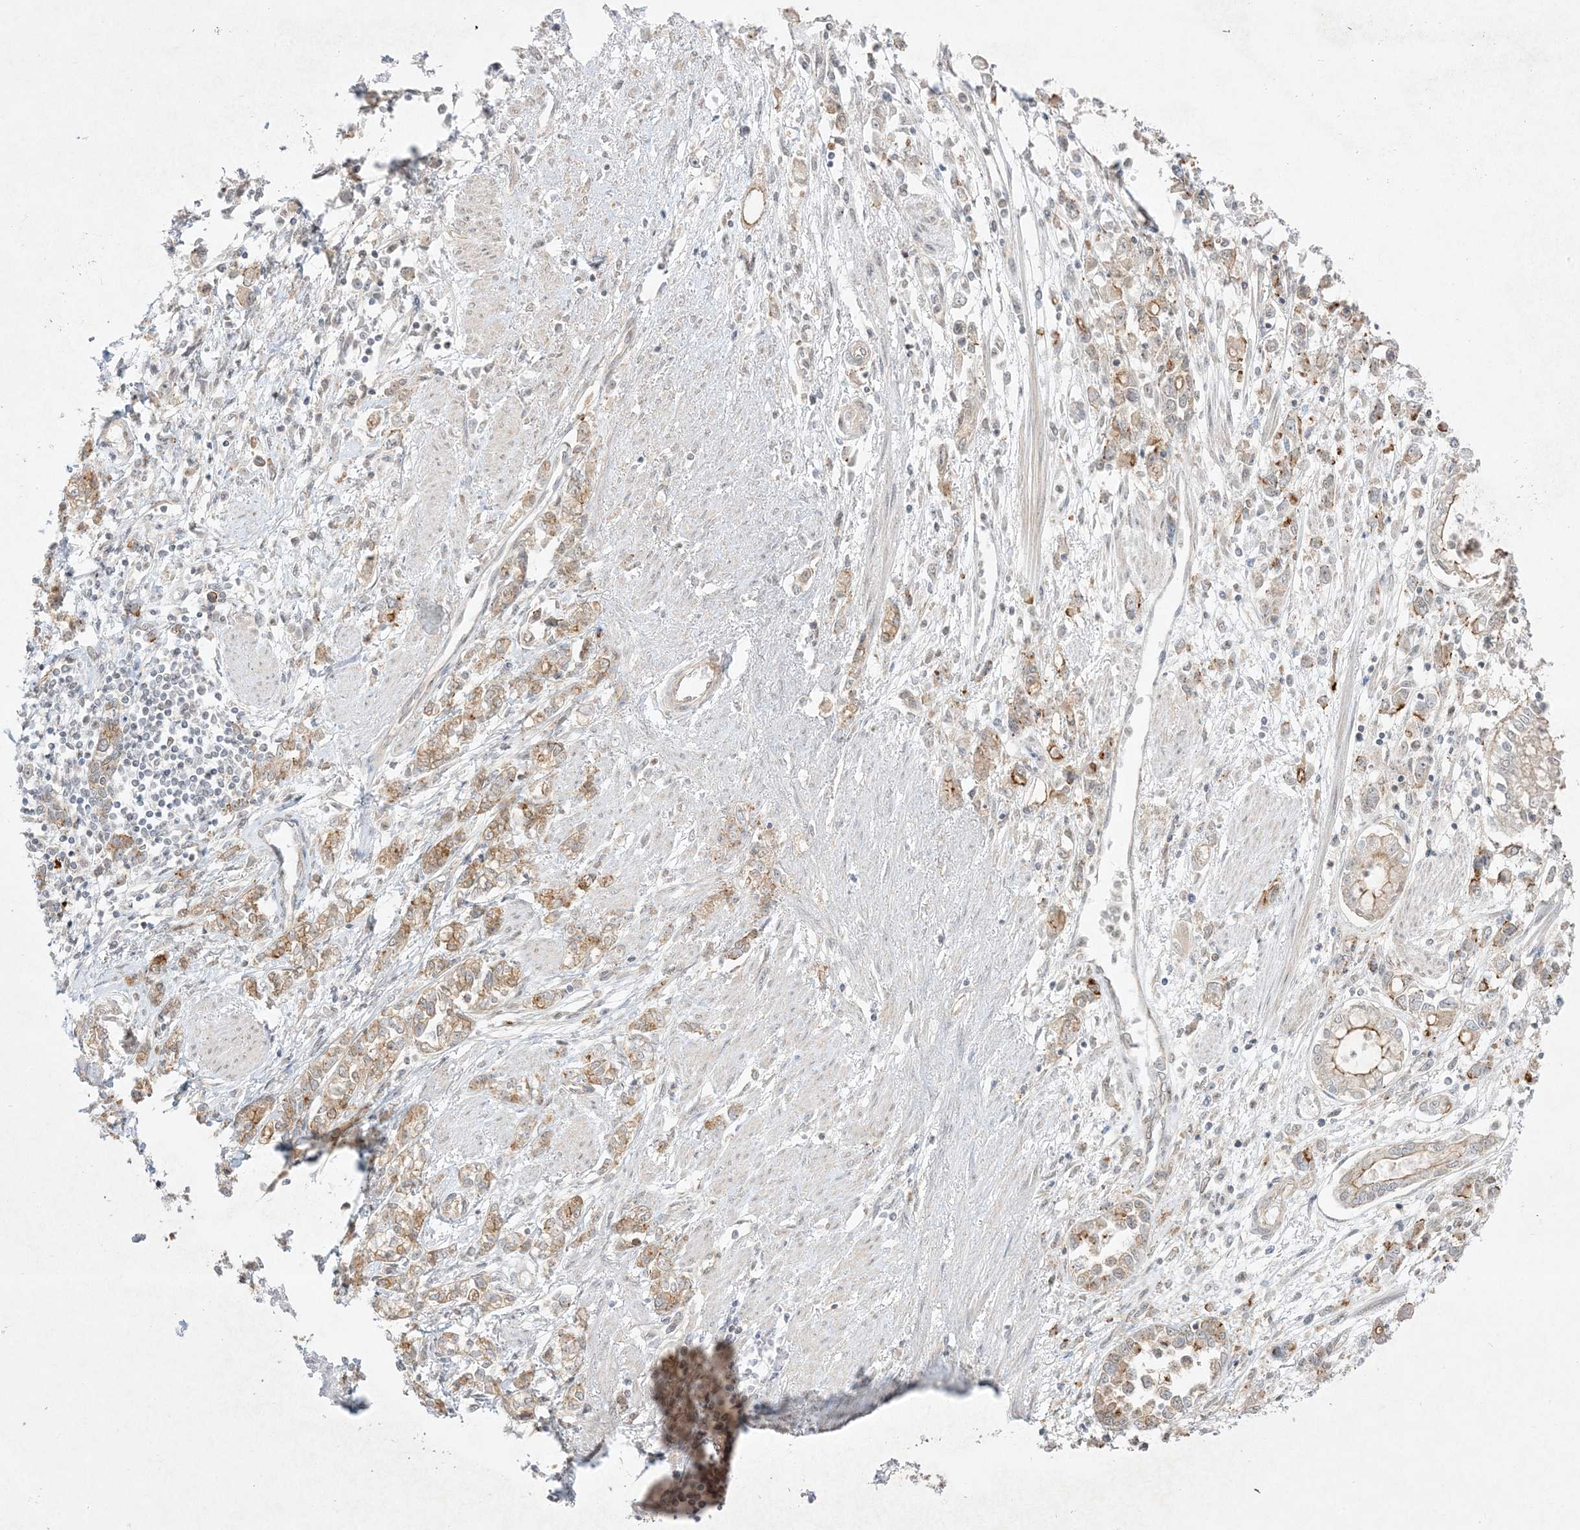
{"staining": {"intensity": "moderate", "quantity": ">75%", "location": "cytoplasmic/membranous"}, "tissue": "stomach cancer", "cell_type": "Tumor cells", "image_type": "cancer", "snomed": [{"axis": "morphology", "description": "Adenocarcinoma, NOS"}, {"axis": "topography", "description": "Stomach"}], "caption": "Adenocarcinoma (stomach) was stained to show a protein in brown. There is medium levels of moderate cytoplasmic/membranous staining in about >75% of tumor cells.", "gene": "PTK6", "patient": {"sex": "female", "age": 76}}